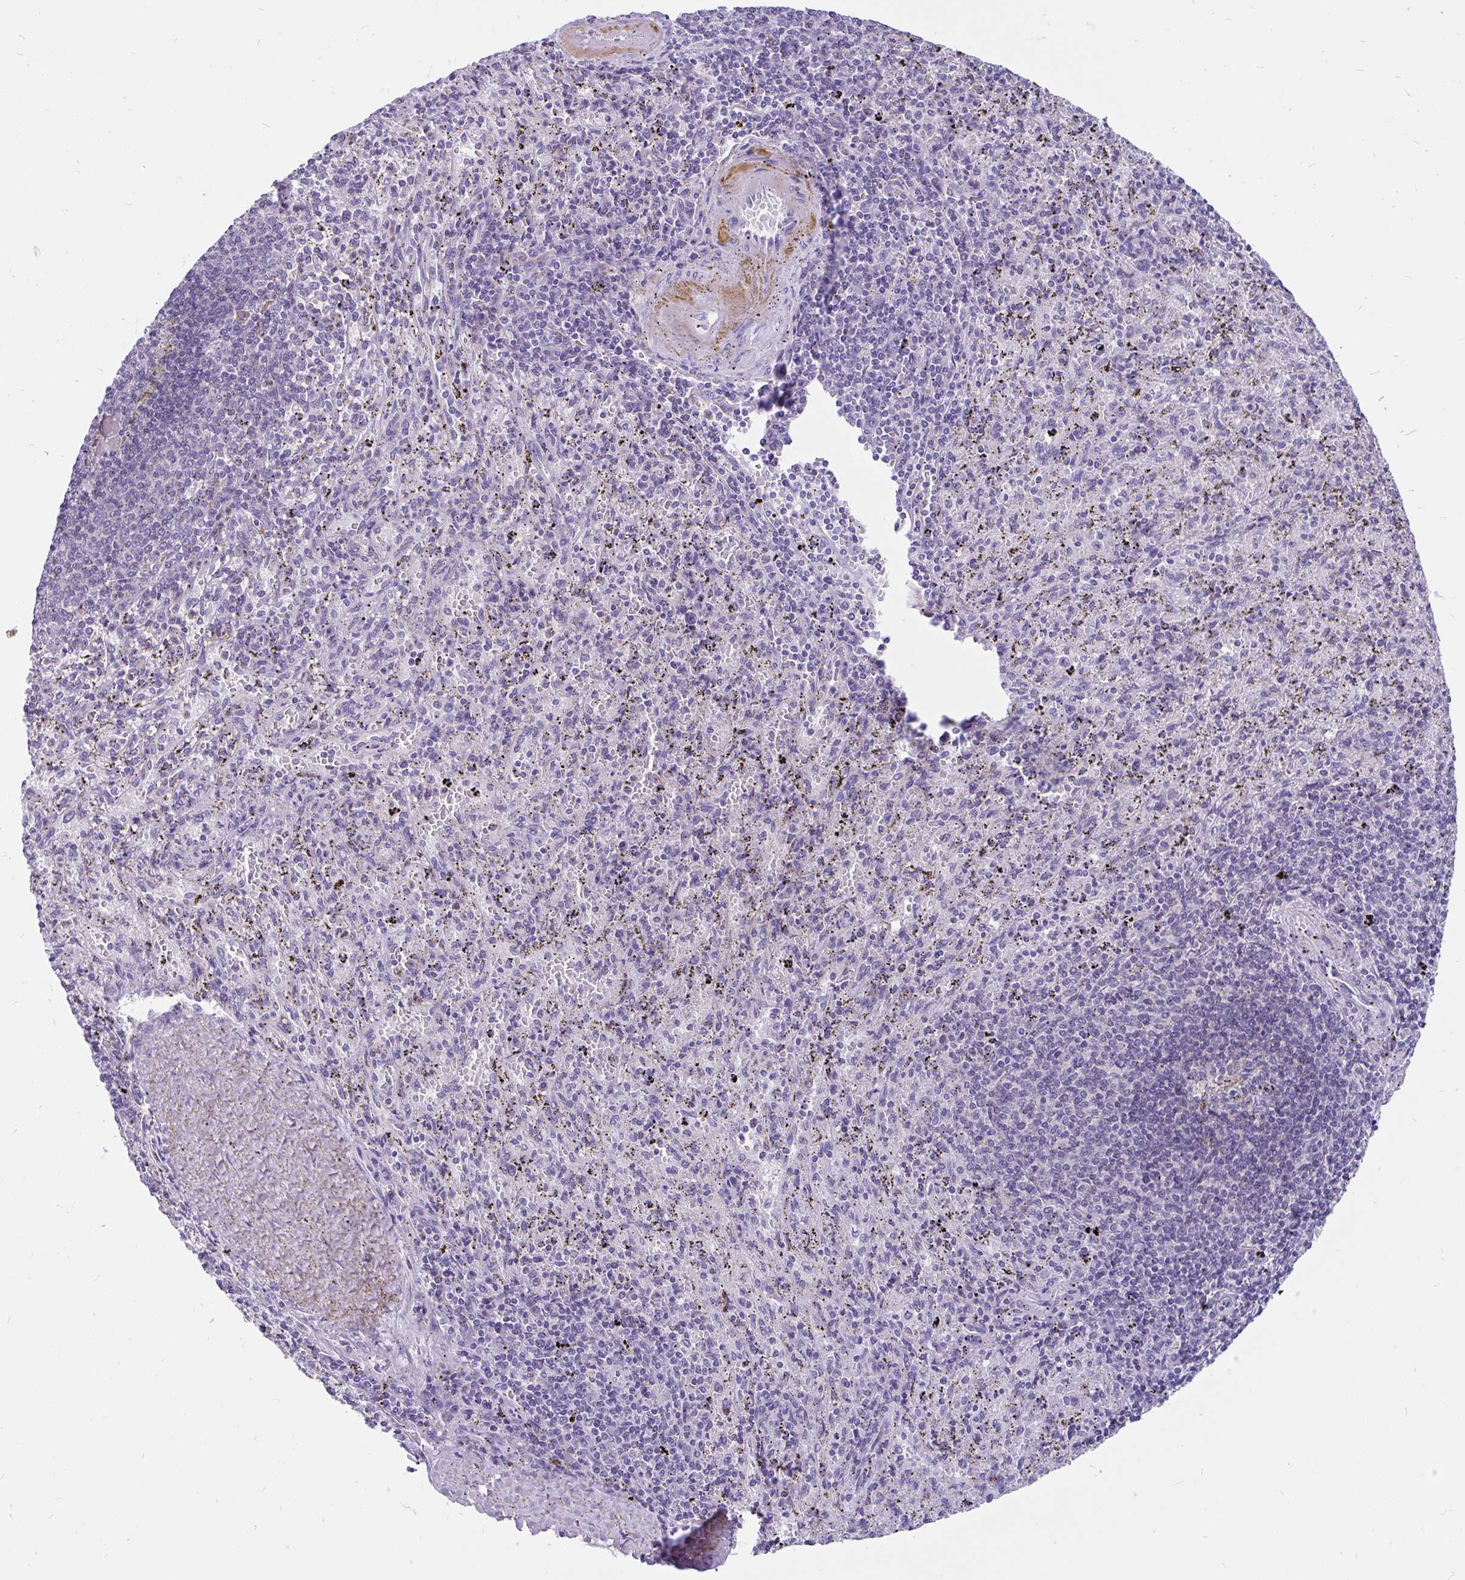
{"staining": {"intensity": "negative", "quantity": "none", "location": "none"}, "tissue": "spleen", "cell_type": "Cells in red pulp", "image_type": "normal", "snomed": [{"axis": "morphology", "description": "Normal tissue, NOS"}, {"axis": "topography", "description": "Spleen"}], "caption": "IHC micrograph of normal spleen stained for a protein (brown), which reveals no expression in cells in red pulp.", "gene": "KIAA2013", "patient": {"sex": "male", "age": 57}}